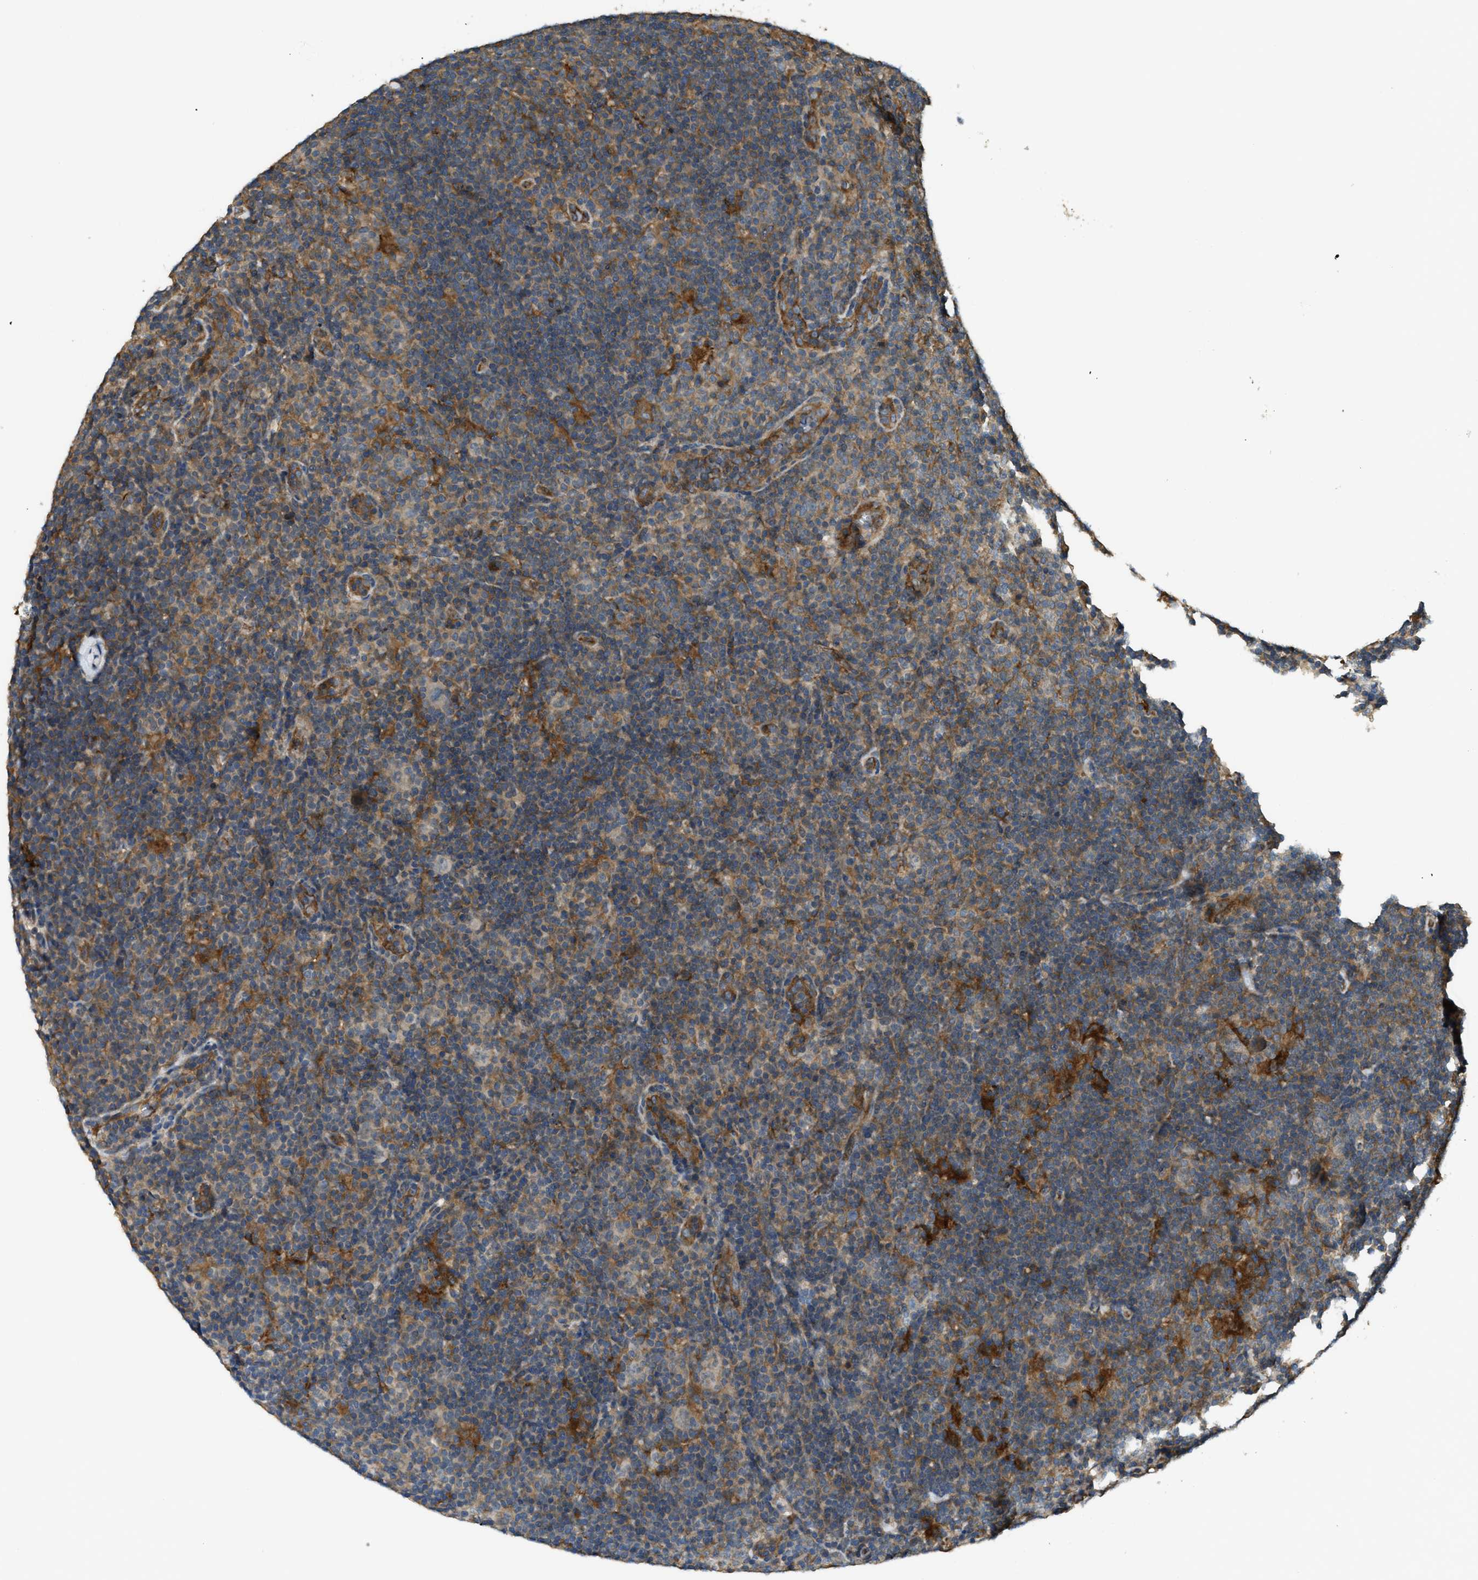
{"staining": {"intensity": "weak", "quantity": "25%-75%", "location": "cytoplasmic/membranous"}, "tissue": "lymphoma", "cell_type": "Tumor cells", "image_type": "cancer", "snomed": [{"axis": "morphology", "description": "Hodgkin's disease, NOS"}, {"axis": "topography", "description": "Lymph node"}], "caption": "A brown stain labels weak cytoplasmic/membranous positivity of a protein in human lymphoma tumor cells. (IHC, brightfield microscopy, high magnification).", "gene": "BAG4", "patient": {"sex": "female", "age": 57}}